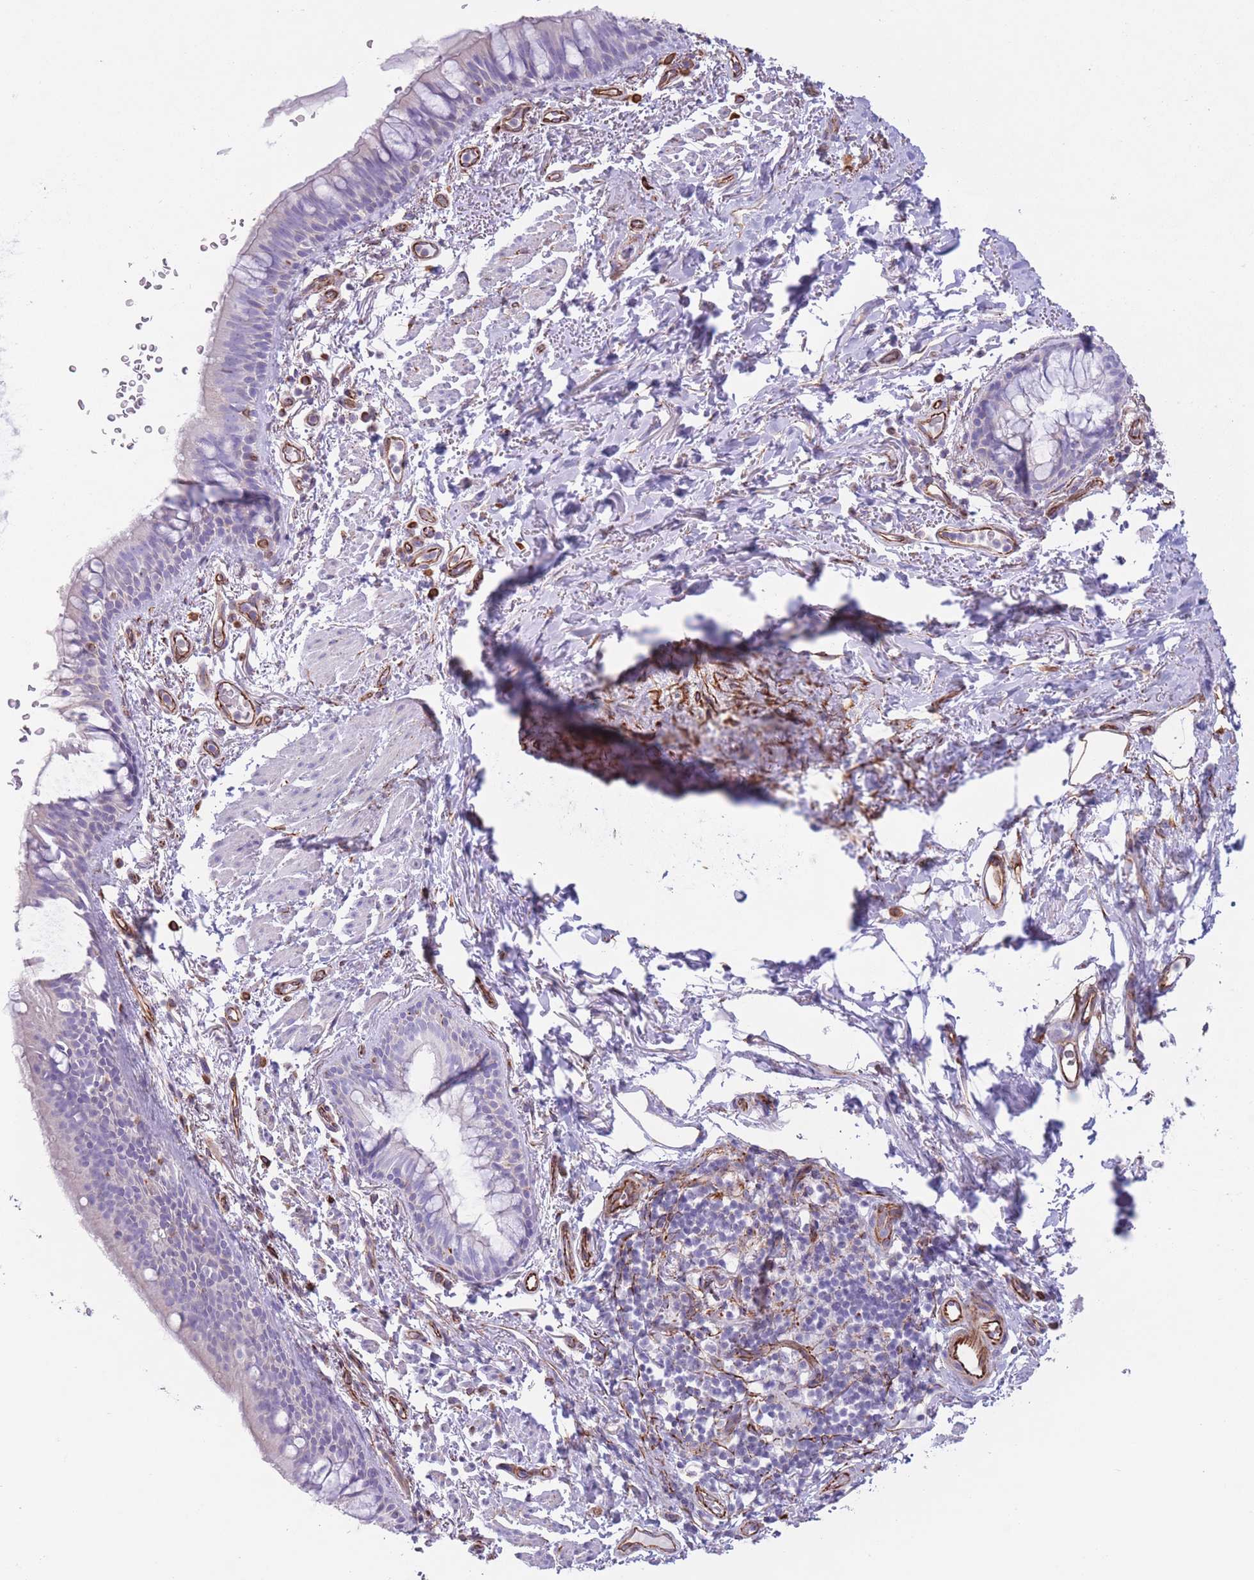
{"staining": {"intensity": "negative", "quantity": "none", "location": "none"}, "tissue": "bronchus", "cell_type": "Respiratory epithelial cells", "image_type": "normal", "snomed": [{"axis": "morphology", "description": "Normal tissue, NOS"}, {"axis": "topography", "description": "Bronchus"}], "caption": "The photomicrograph displays no staining of respiratory epithelial cells in benign bronchus. The staining is performed using DAB (3,3'-diaminobenzidine) brown chromogen with nuclei counter-stained in using hematoxylin.", "gene": "ATP5MF", "patient": {"sex": "male", "age": 70}}